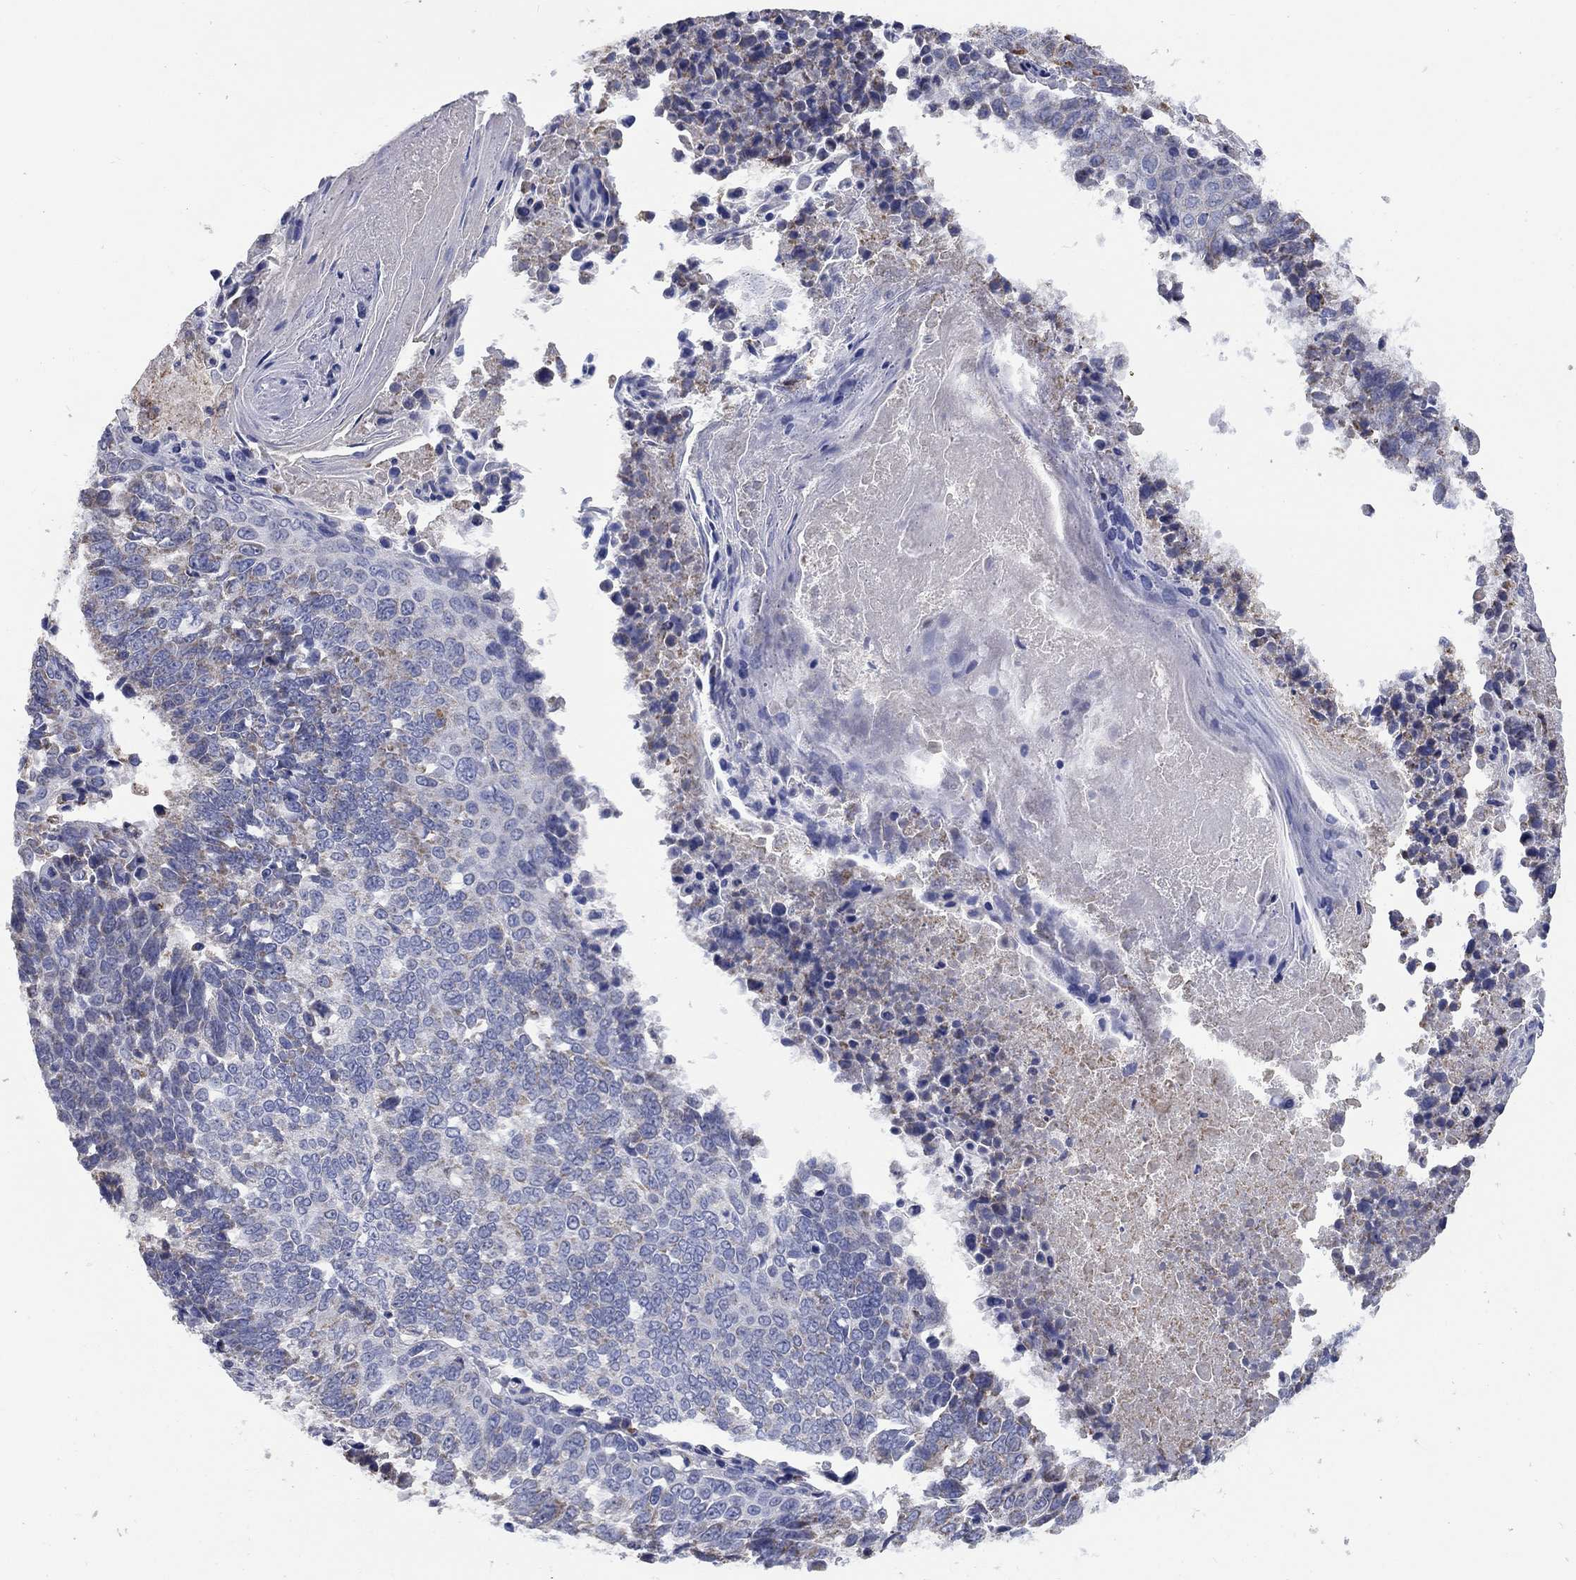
{"staining": {"intensity": "moderate", "quantity": "<25%", "location": "cytoplasmic/membranous"}, "tissue": "lung cancer", "cell_type": "Tumor cells", "image_type": "cancer", "snomed": [{"axis": "morphology", "description": "Squamous cell carcinoma, NOS"}, {"axis": "topography", "description": "Lung"}], "caption": "Immunohistochemistry photomicrograph of neoplastic tissue: human lung cancer (squamous cell carcinoma) stained using immunohistochemistry (IHC) displays low levels of moderate protein expression localized specifically in the cytoplasmic/membranous of tumor cells, appearing as a cytoplasmic/membranous brown color.", "gene": "CLVS1", "patient": {"sex": "male", "age": 73}}